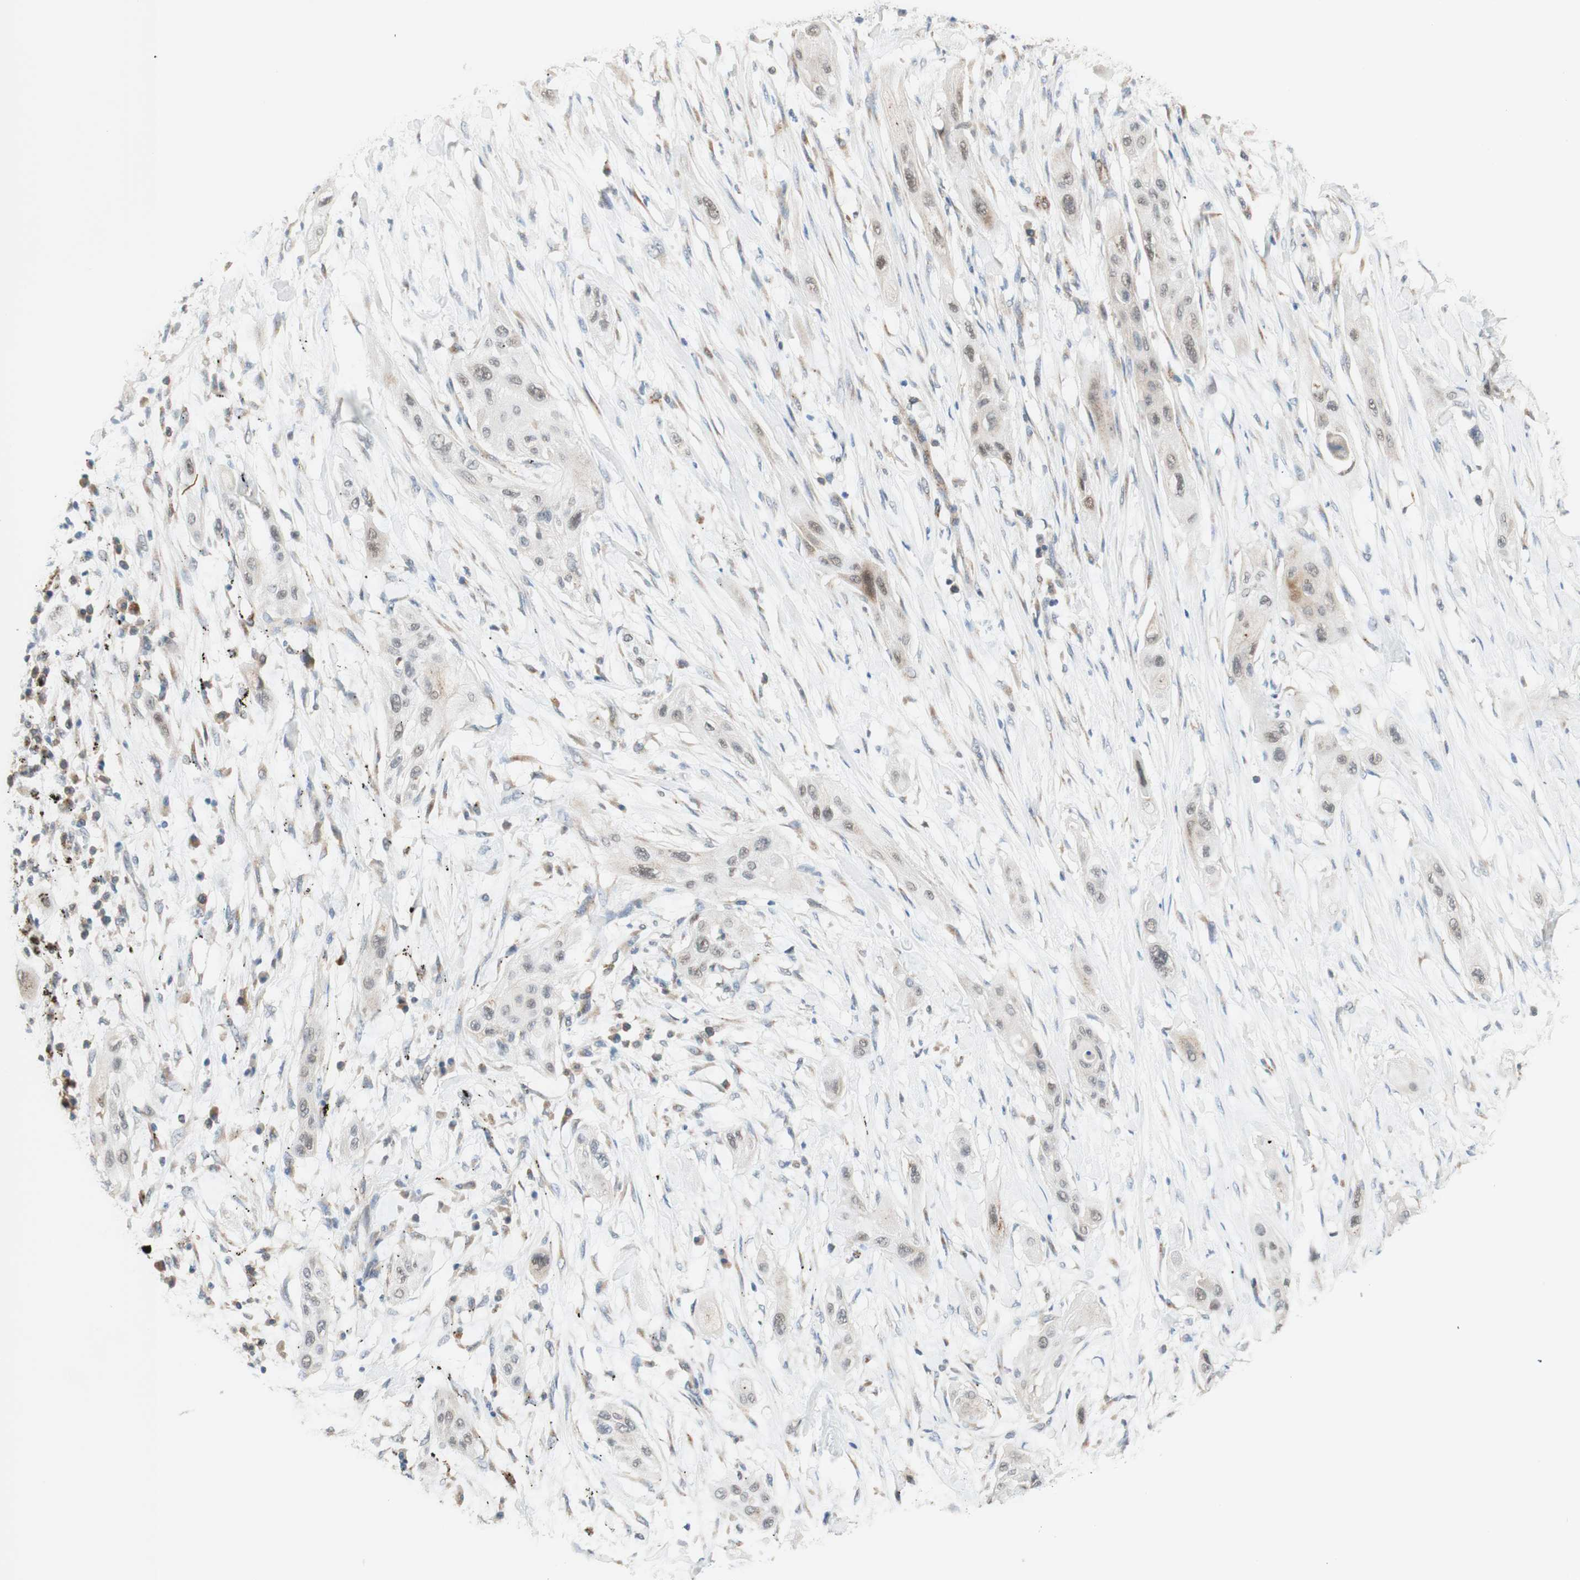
{"staining": {"intensity": "weak", "quantity": "<25%", "location": "cytoplasmic/membranous"}, "tissue": "lung cancer", "cell_type": "Tumor cells", "image_type": "cancer", "snomed": [{"axis": "morphology", "description": "Squamous cell carcinoma, NOS"}, {"axis": "topography", "description": "Lung"}], "caption": "This is an immunohistochemistry photomicrograph of lung squamous cell carcinoma. There is no staining in tumor cells.", "gene": "GAPT", "patient": {"sex": "female", "age": 47}}